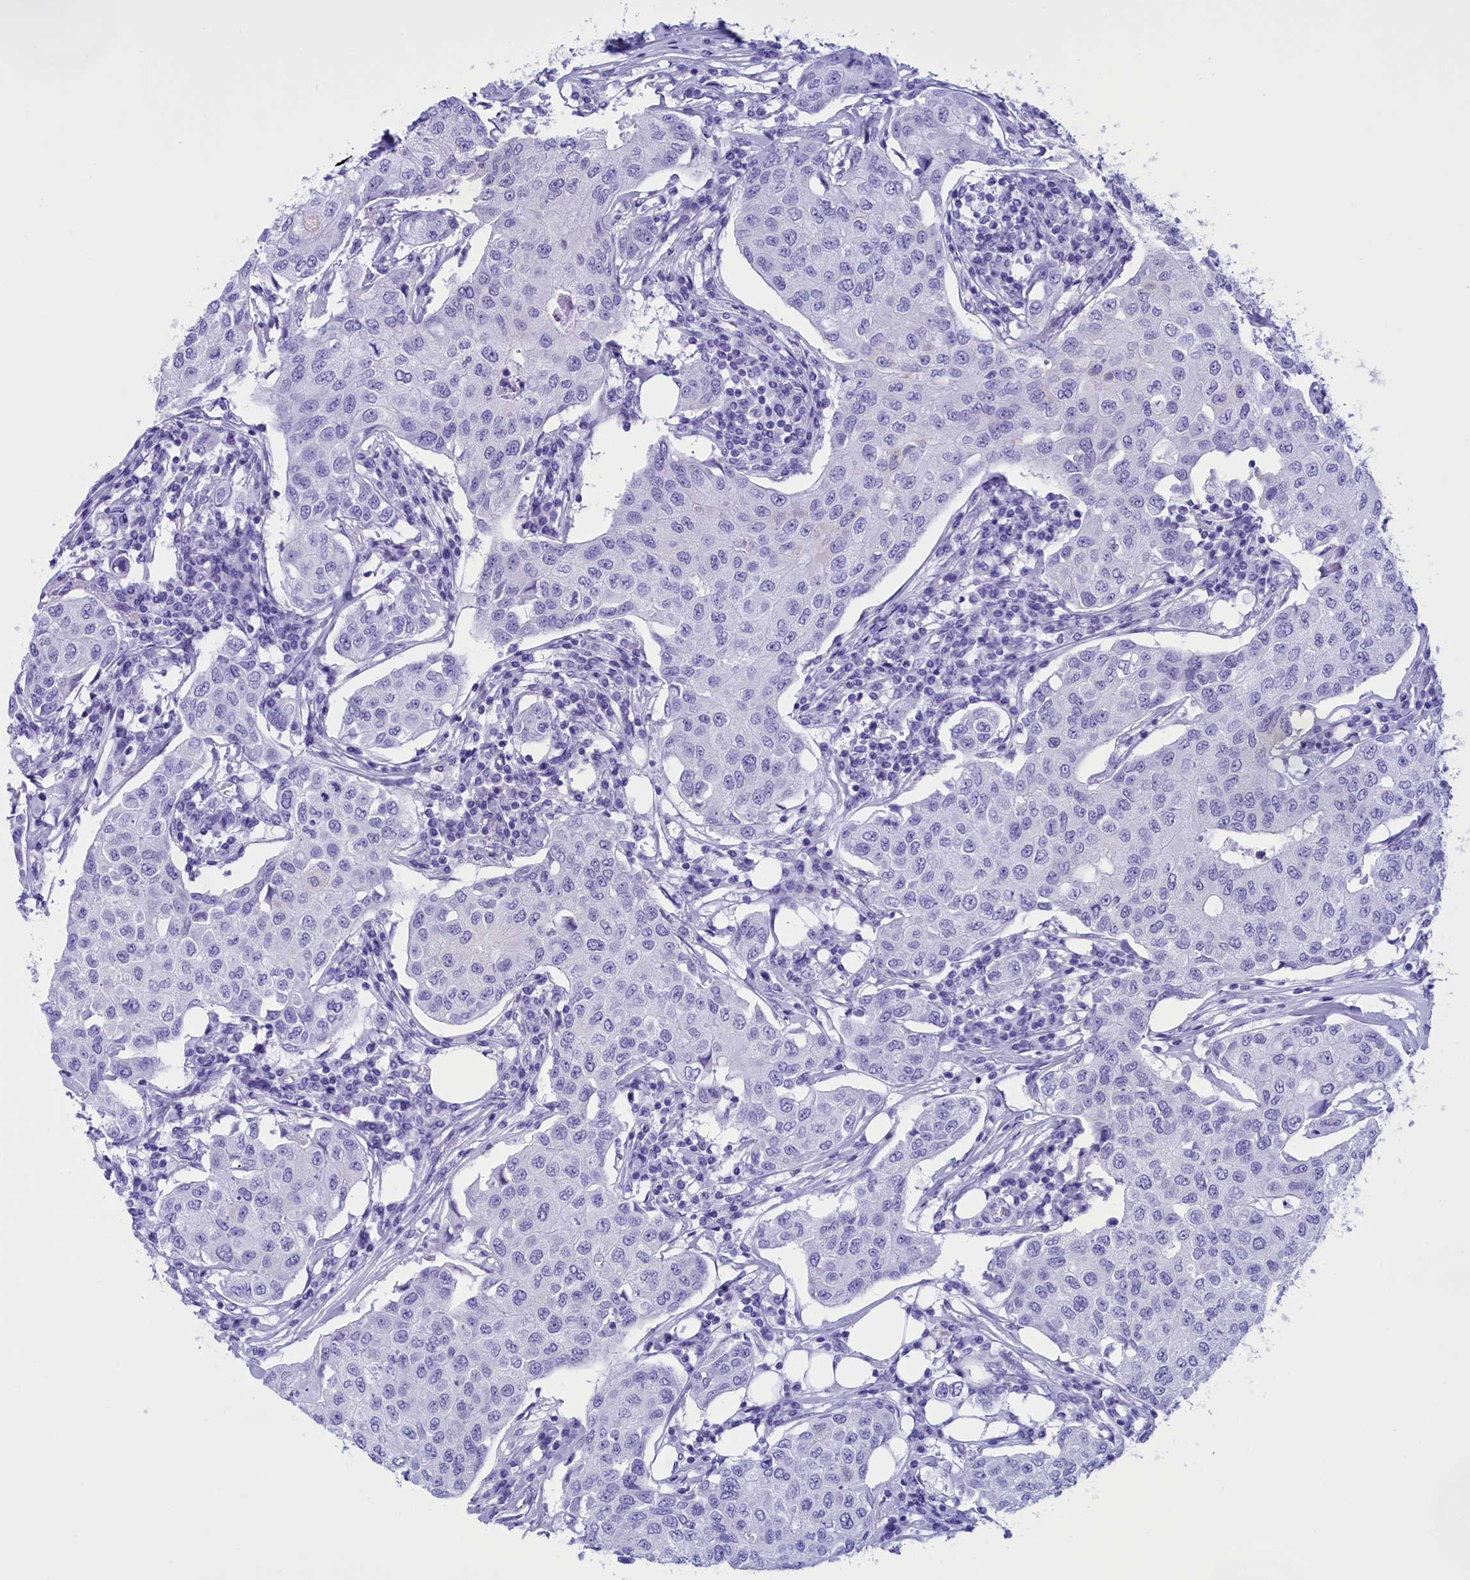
{"staining": {"intensity": "negative", "quantity": "none", "location": "none"}, "tissue": "breast cancer", "cell_type": "Tumor cells", "image_type": "cancer", "snomed": [{"axis": "morphology", "description": "Duct carcinoma"}, {"axis": "topography", "description": "Breast"}], "caption": "Breast cancer stained for a protein using immunohistochemistry (IHC) shows no expression tumor cells.", "gene": "BRI3", "patient": {"sex": "female", "age": 80}}